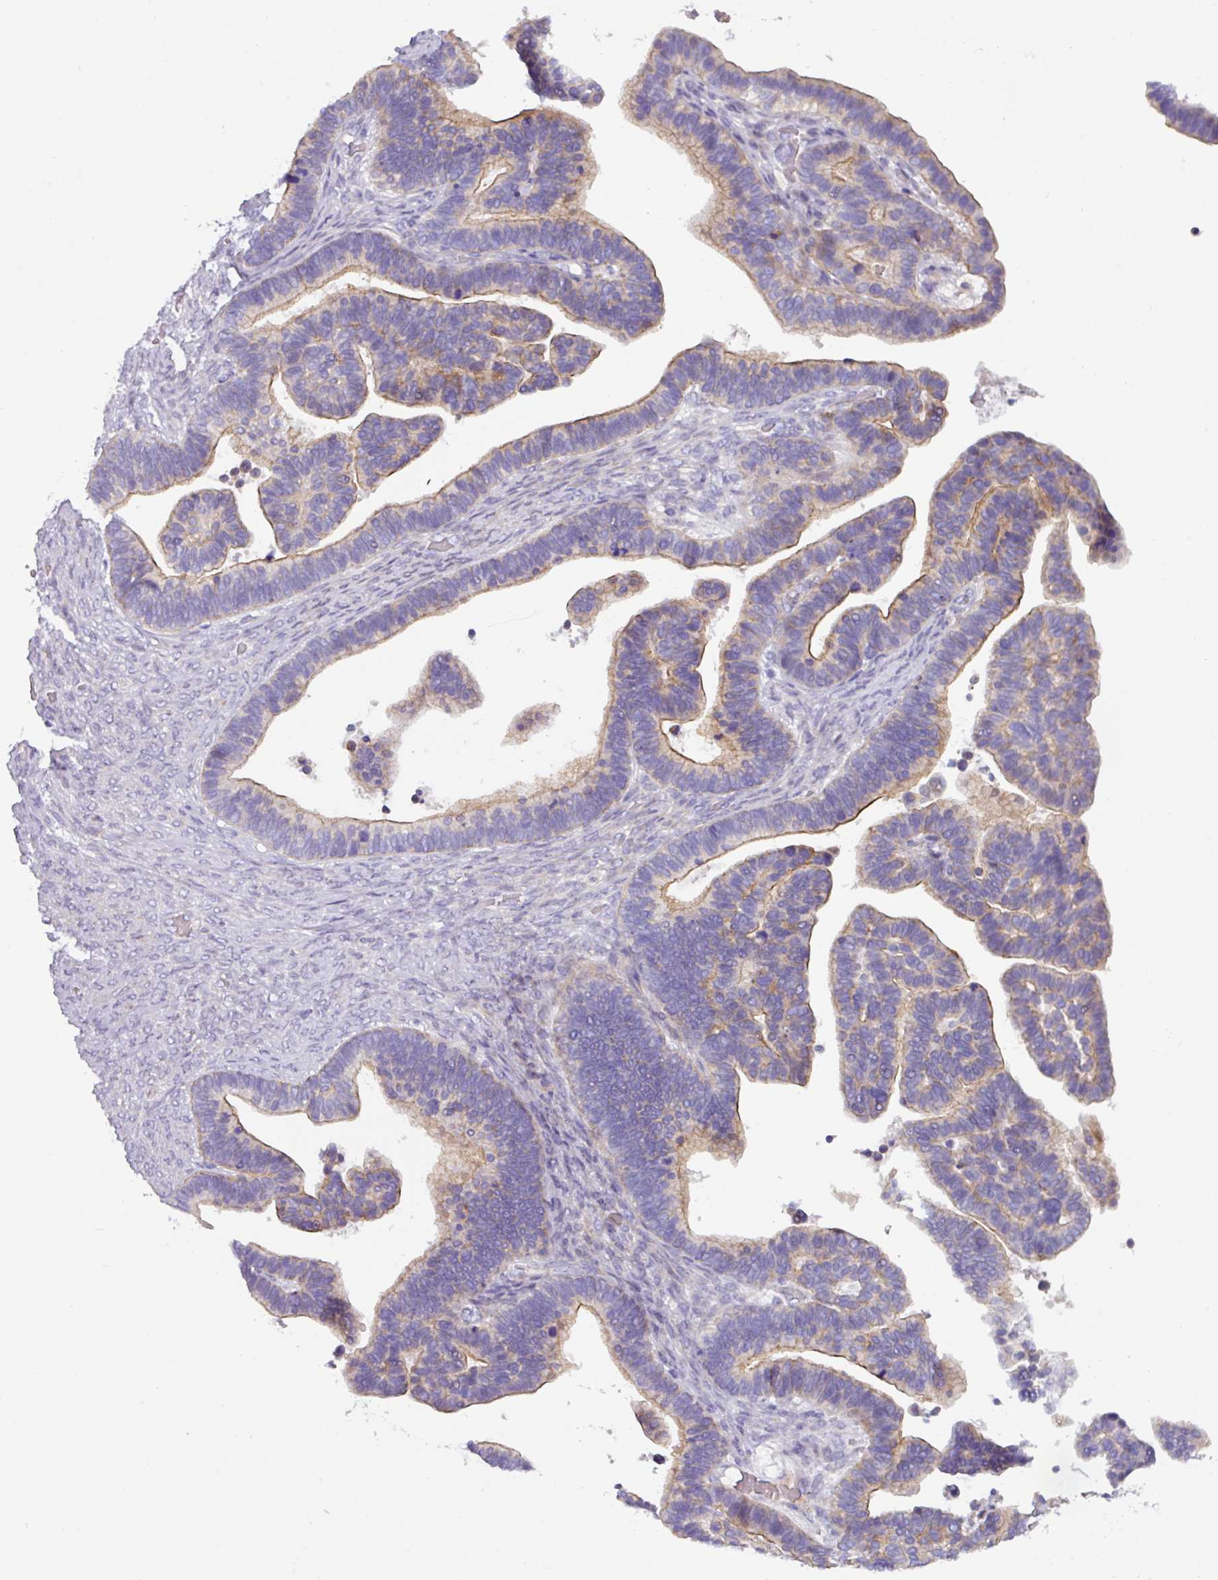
{"staining": {"intensity": "moderate", "quantity": "<25%", "location": "cytoplasmic/membranous"}, "tissue": "ovarian cancer", "cell_type": "Tumor cells", "image_type": "cancer", "snomed": [{"axis": "morphology", "description": "Cystadenocarcinoma, serous, NOS"}, {"axis": "topography", "description": "Ovary"}], "caption": "Immunohistochemistry staining of ovarian cancer (serous cystadenocarcinoma), which displays low levels of moderate cytoplasmic/membranous staining in about <25% of tumor cells indicating moderate cytoplasmic/membranous protein staining. The staining was performed using DAB (brown) for protein detection and nuclei were counterstained in hematoxylin (blue).", "gene": "RGS16", "patient": {"sex": "female", "age": 56}}